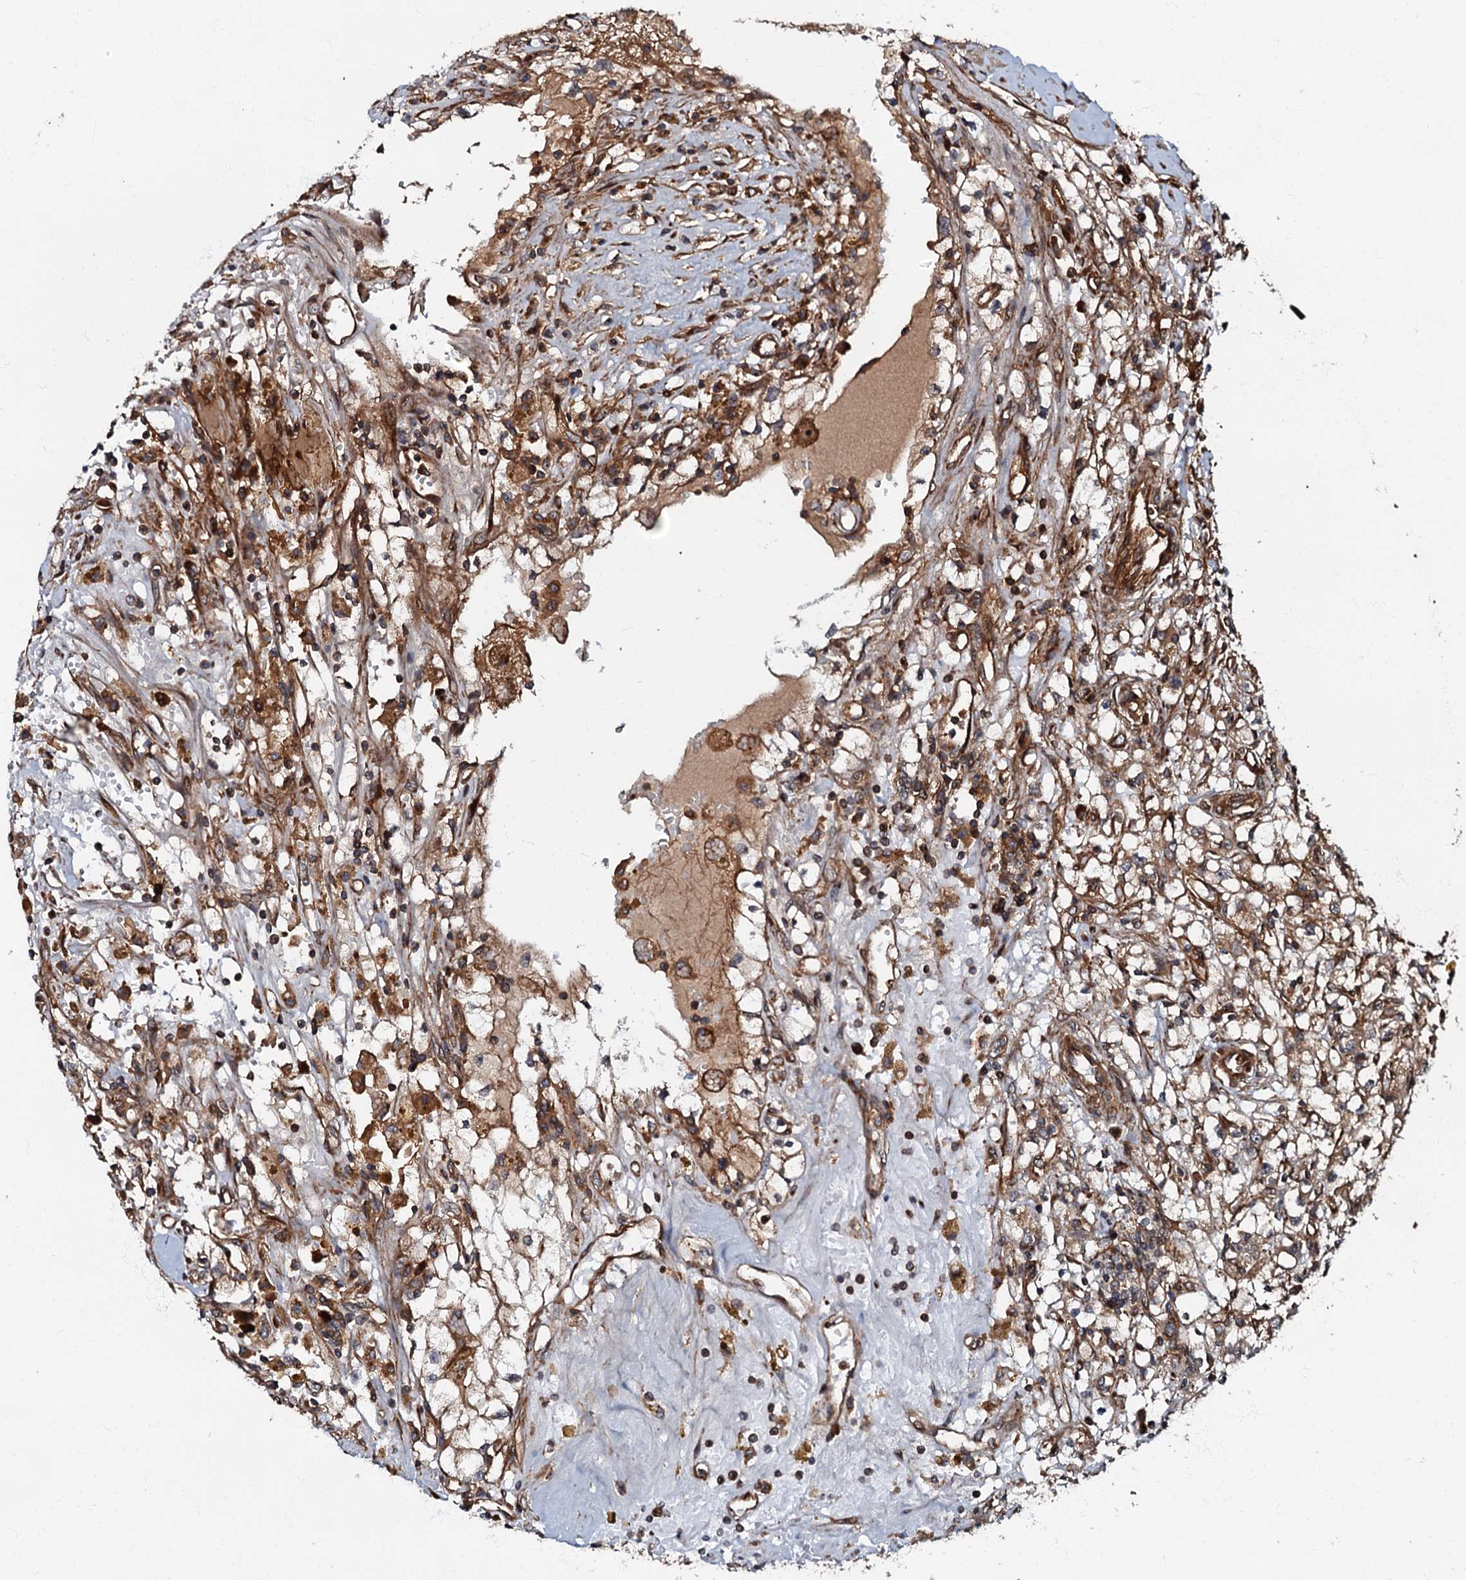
{"staining": {"intensity": "moderate", "quantity": ">75%", "location": "cytoplasmic/membranous"}, "tissue": "renal cancer", "cell_type": "Tumor cells", "image_type": "cancer", "snomed": [{"axis": "morphology", "description": "Adenocarcinoma, NOS"}, {"axis": "topography", "description": "Kidney"}], "caption": "The histopathology image shows a brown stain indicating the presence of a protein in the cytoplasmic/membranous of tumor cells in renal adenocarcinoma.", "gene": "BLOC1S6", "patient": {"sex": "male", "age": 56}}